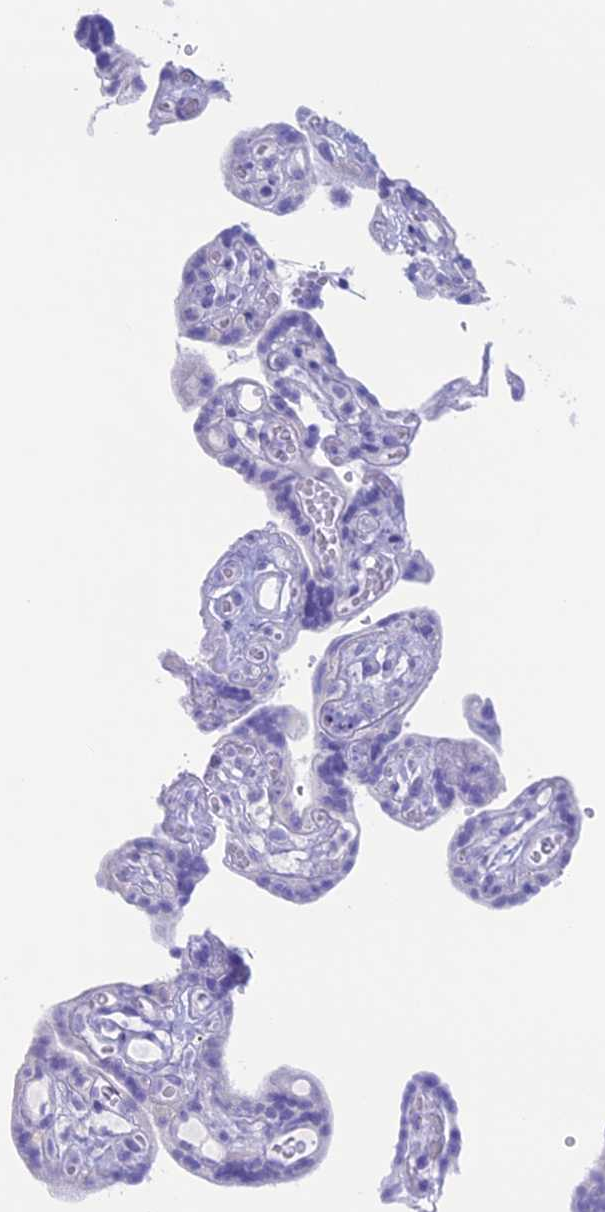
{"staining": {"intensity": "negative", "quantity": "none", "location": "none"}, "tissue": "placenta", "cell_type": "Decidual cells", "image_type": "normal", "snomed": [{"axis": "morphology", "description": "Normal tissue, NOS"}, {"axis": "topography", "description": "Placenta"}], "caption": "Placenta stained for a protein using IHC shows no expression decidual cells.", "gene": "RP1", "patient": {"sex": "female", "age": 30}}